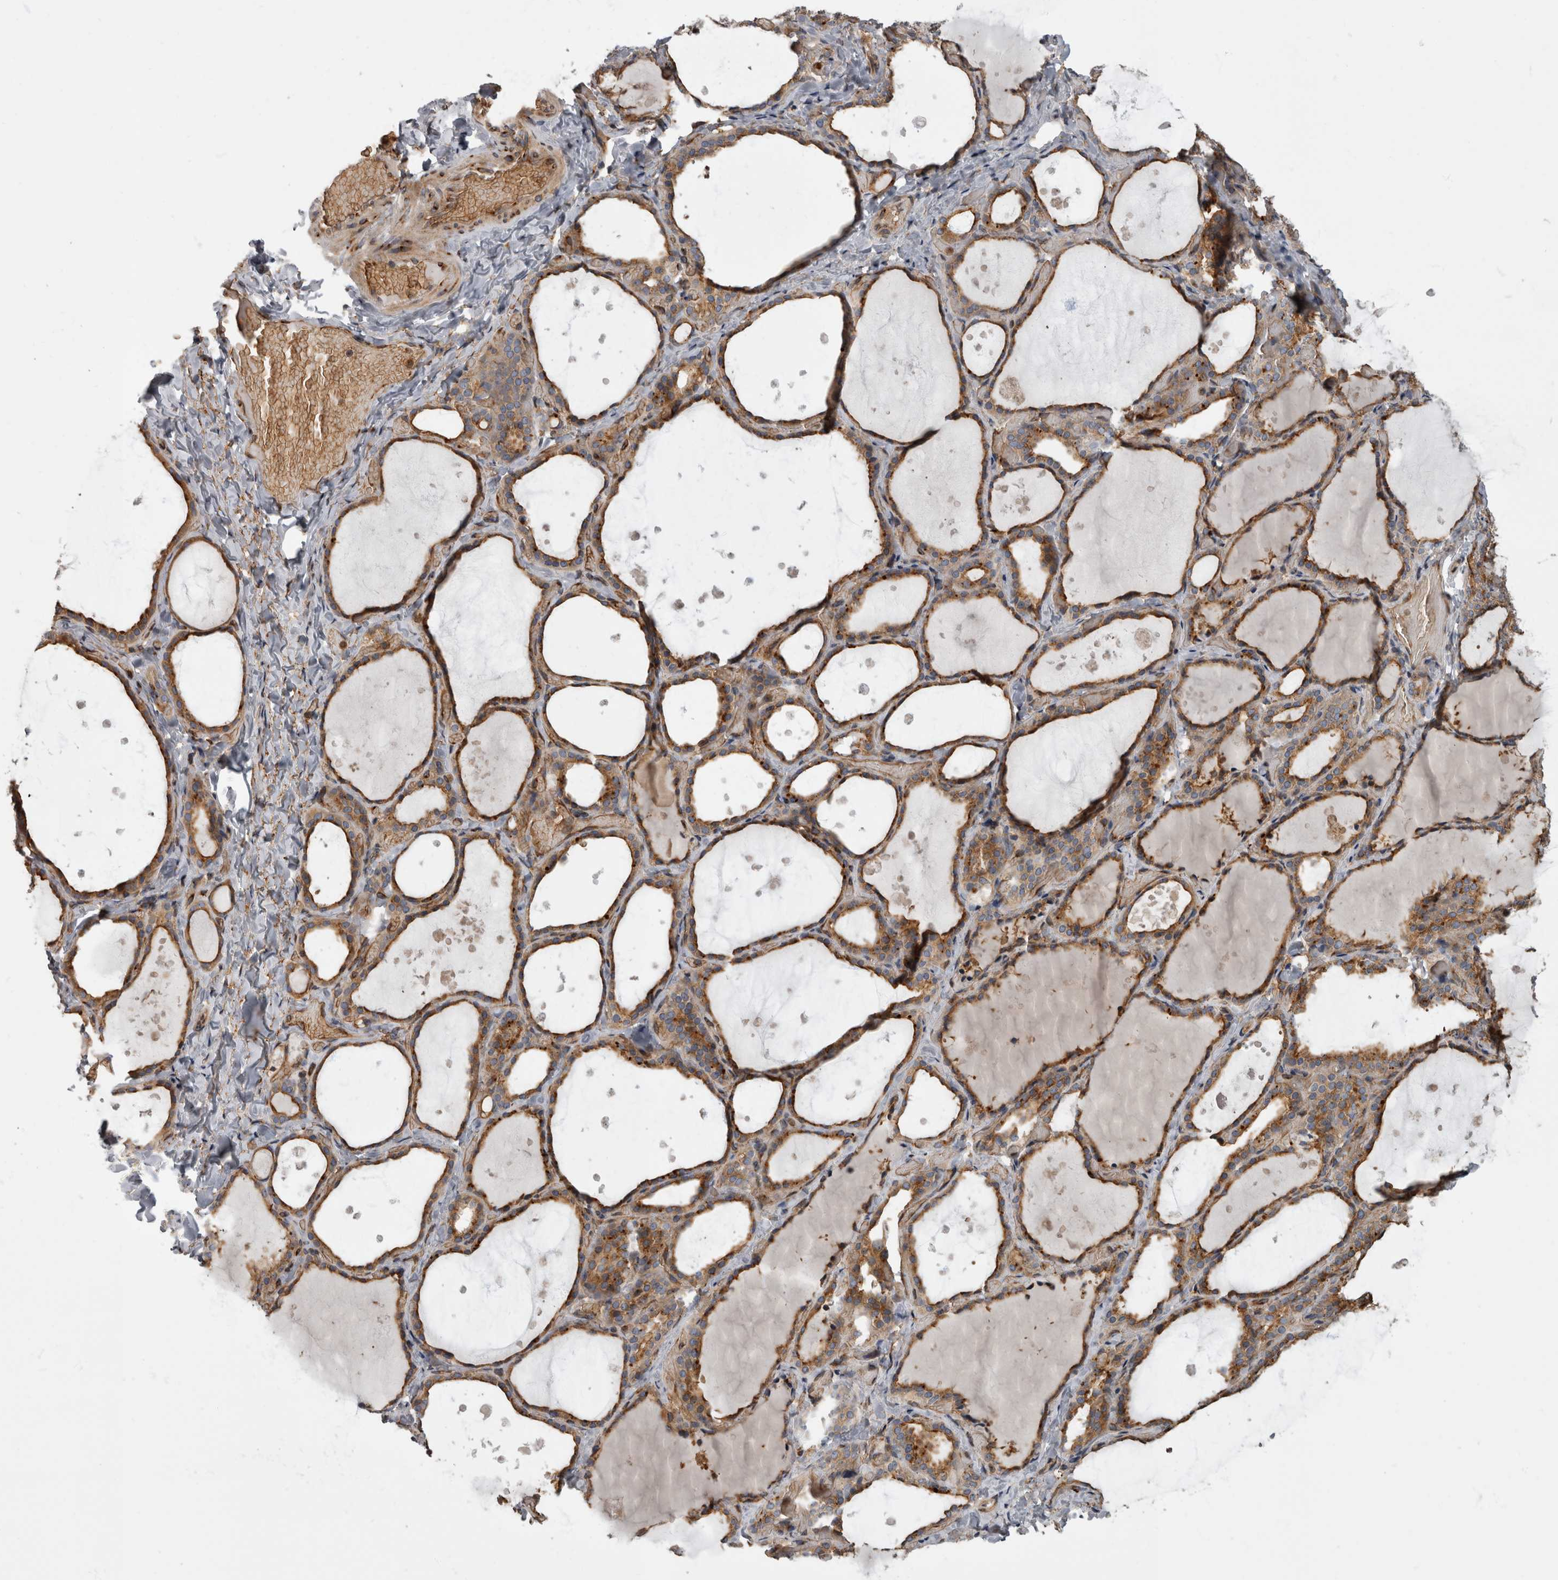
{"staining": {"intensity": "moderate", "quantity": ">75%", "location": "cytoplasmic/membranous"}, "tissue": "thyroid gland", "cell_type": "Glandular cells", "image_type": "normal", "snomed": [{"axis": "morphology", "description": "Normal tissue, NOS"}, {"axis": "topography", "description": "Thyroid gland"}], "caption": "DAB immunohistochemical staining of normal human thyroid gland exhibits moderate cytoplasmic/membranous protein positivity in approximately >75% of glandular cells.", "gene": "HOOK3", "patient": {"sex": "female", "age": 44}}